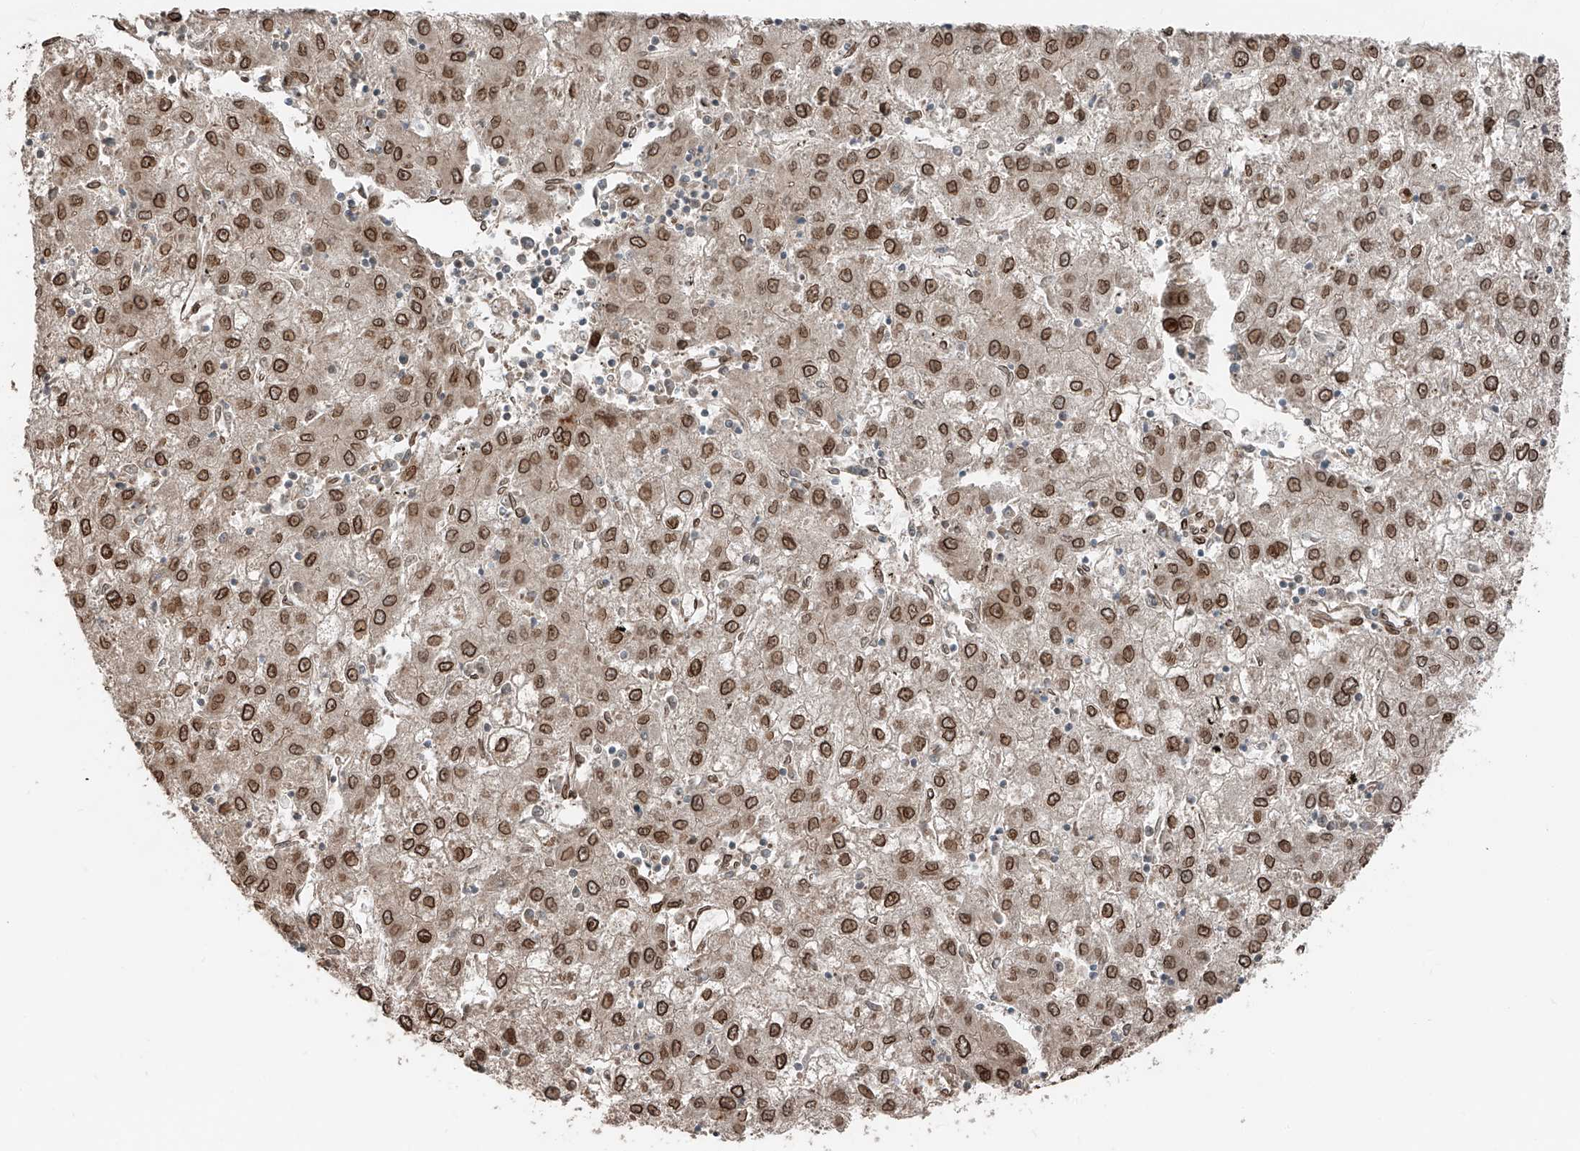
{"staining": {"intensity": "strong", "quantity": ">75%", "location": "cytoplasmic/membranous,nuclear"}, "tissue": "liver cancer", "cell_type": "Tumor cells", "image_type": "cancer", "snomed": [{"axis": "morphology", "description": "Carcinoma, Hepatocellular, NOS"}, {"axis": "topography", "description": "Liver"}], "caption": "Strong cytoplasmic/membranous and nuclear expression is seen in about >75% of tumor cells in liver hepatocellular carcinoma.", "gene": "CEP162", "patient": {"sex": "male", "age": 72}}